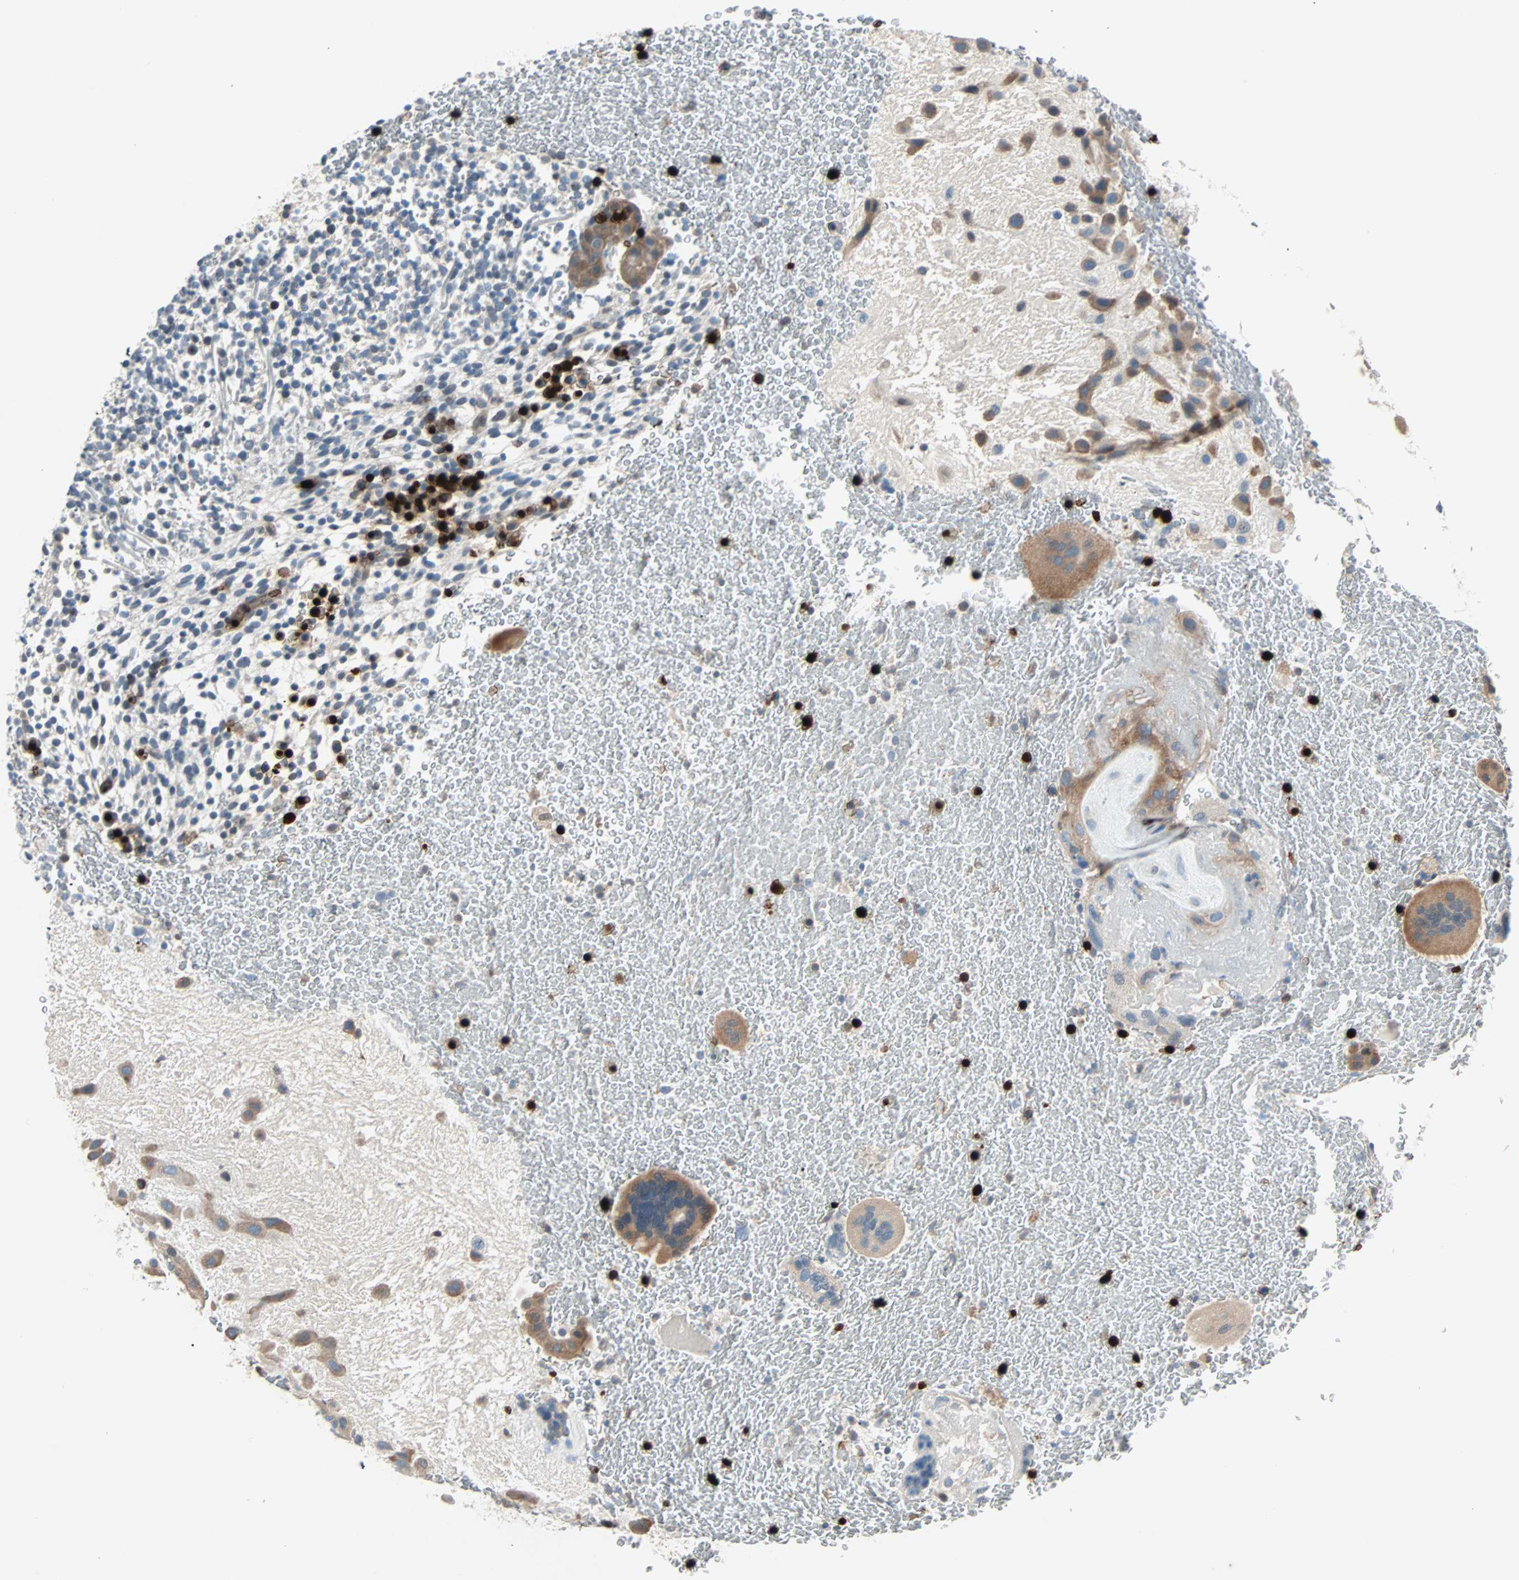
{"staining": {"intensity": "weak", "quantity": "25%-75%", "location": "cytoplasmic/membranous"}, "tissue": "placenta", "cell_type": "Decidual cells", "image_type": "normal", "snomed": [{"axis": "morphology", "description": "Normal tissue, NOS"}, {"axis": "topography", "description": "Placenta"}], "caption": "This photomicrograph reveals IHC staining of unremarkable placenta, with low weak cytoplasmic/membranous positivity in approximately 25%-75% of decidual cells.", "gene": "SMIM8", "patient": {"sex": "female", "age": 19}}